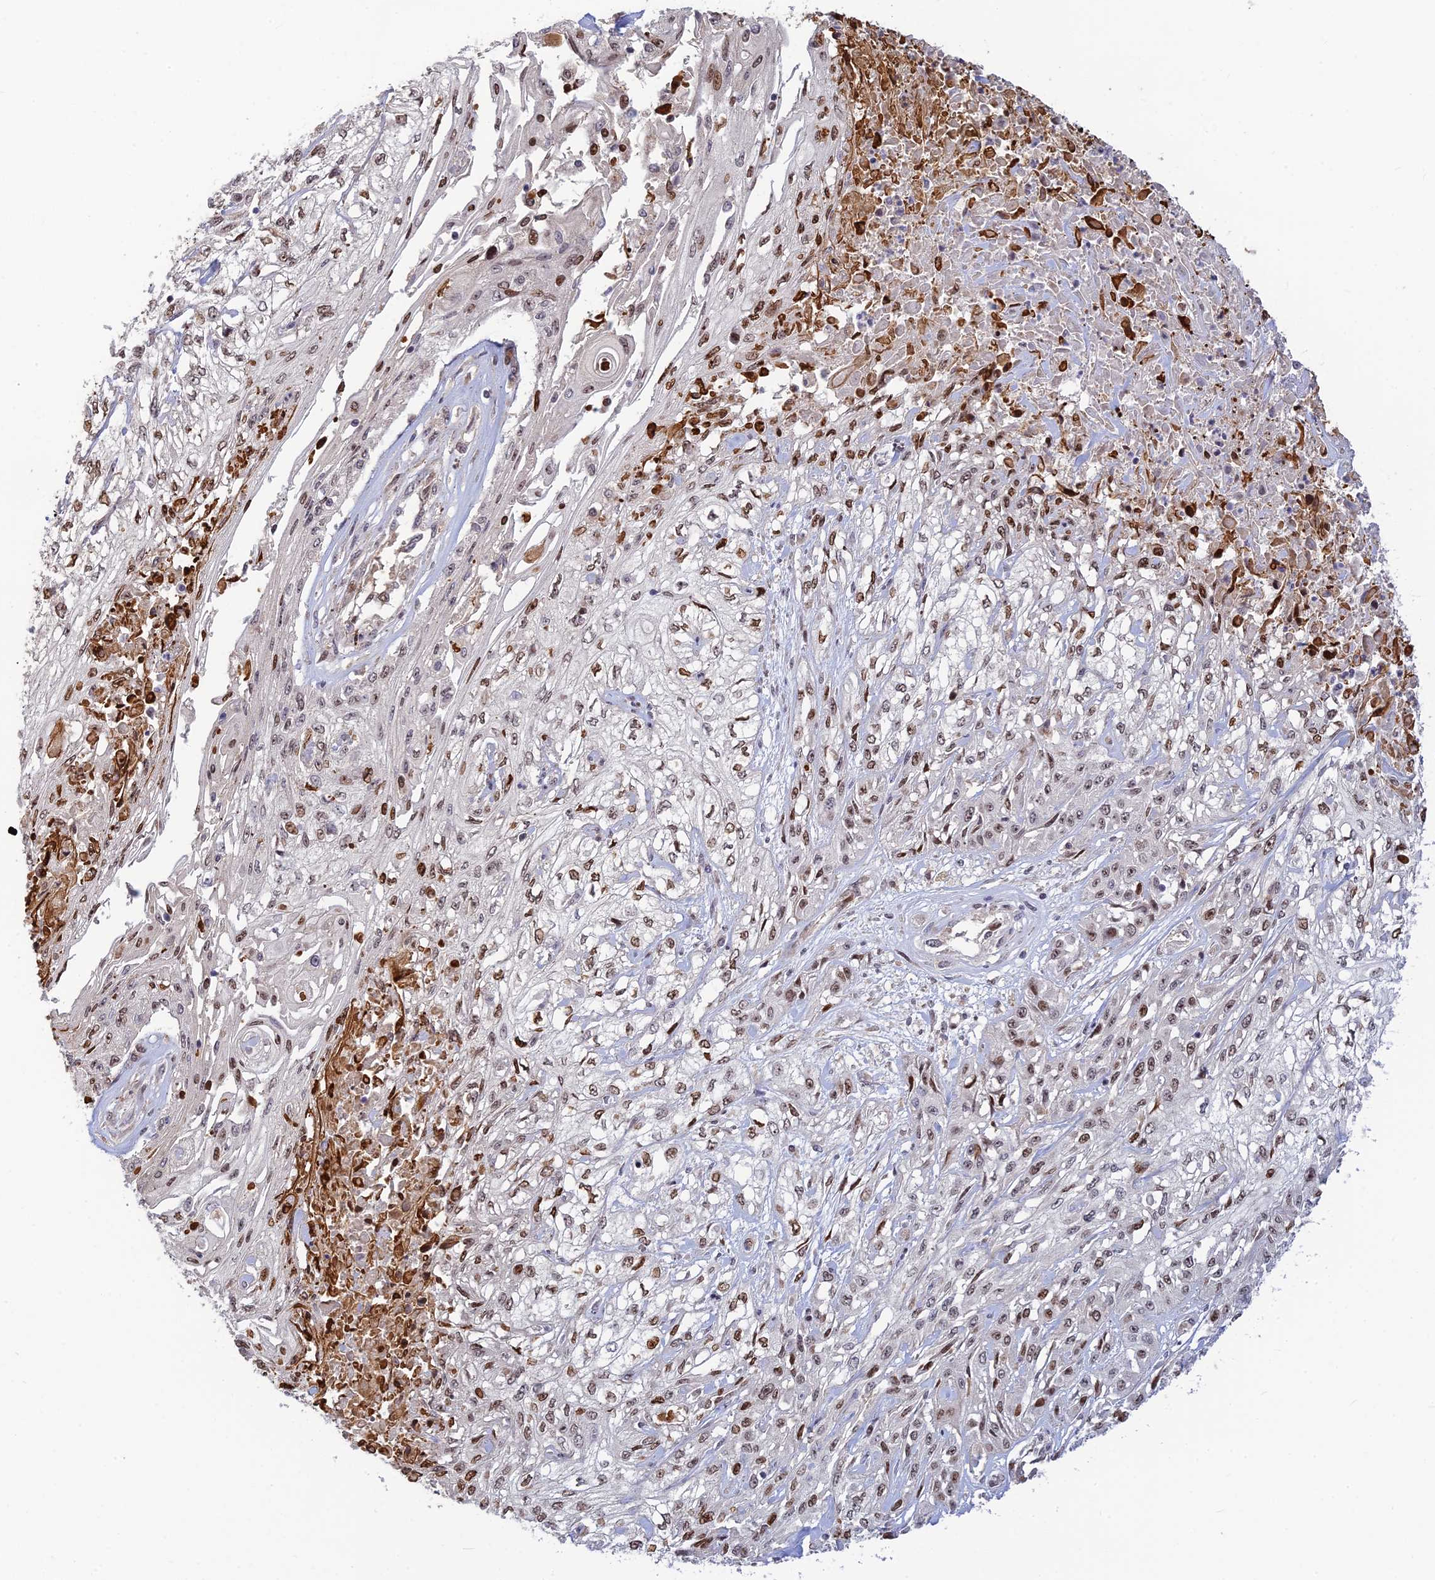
{"staining": {"intensity": "moderate", "quantity": "25%-75%", "location": "nuclear"}, "tissue": "skin cancer", "cell_type": "Tumor cells", "image_type": "cancer", "snomed": [{"axis": "morphology", "description": "Squamous cell carcinoma, NOS"}, {"axis": "morphology", "description": "Squamous cell carcinoma, metastatic, NOS"}, {"axis": "topography", "description": "Skin"}, {"axis": "topography", "description": "Lymph node"}], "caption": "Protein positivity by immunohistochemistry (IHC) reveals moderate nuclear positivity in about 25%-75% of tumor cells in skin cancer.", "gene": "UFSP2", "patient": {"sex": "male", "age": 75}}